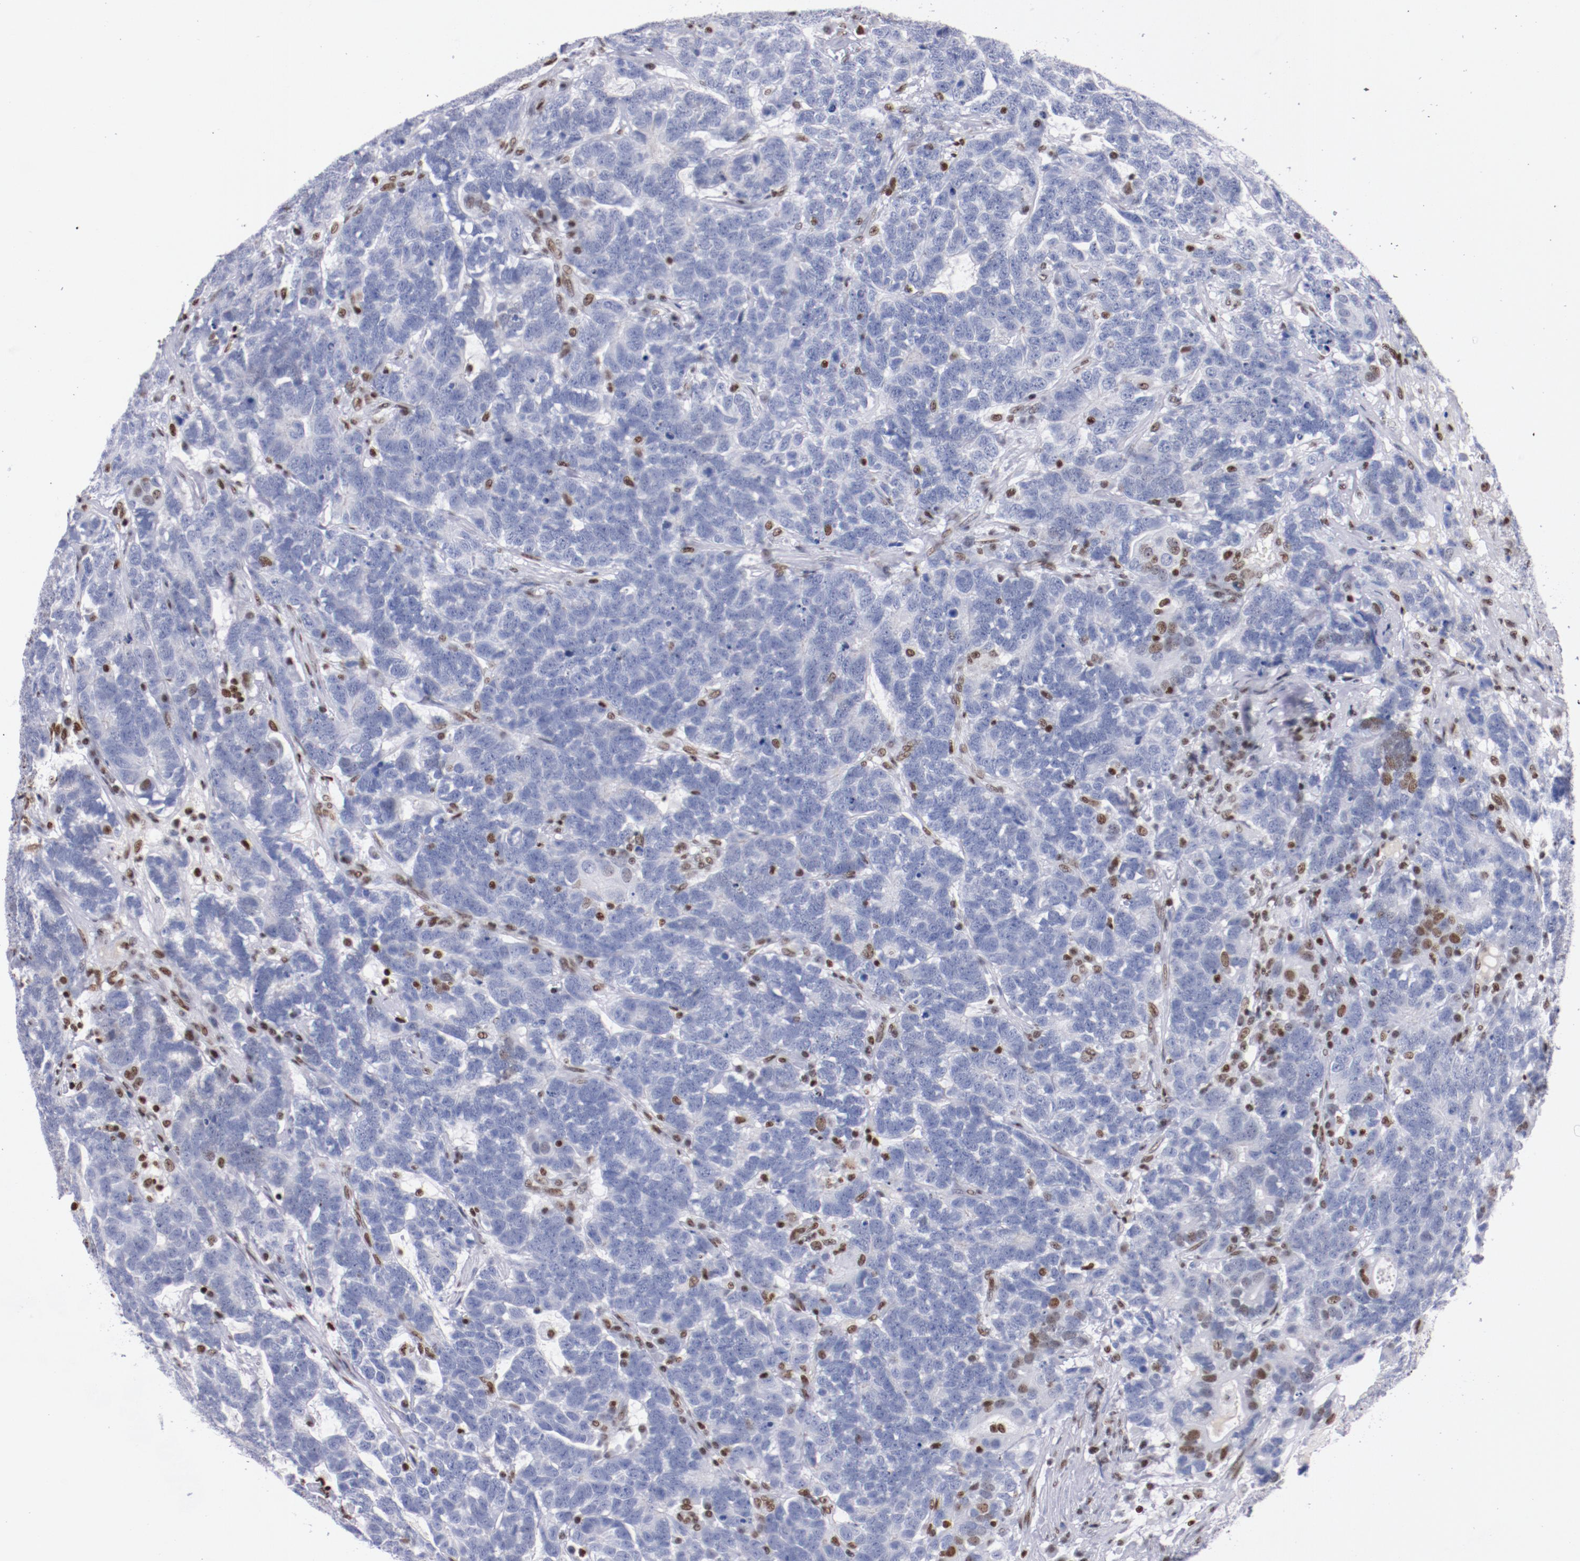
{"staining": {"intensity": "negative", "quantity": "none", "location": "none"}, "tissue": "testis cancer", "cell_type": "Tumor cells", "image_type": "cancer", "snomed": [{"axis": "morphology", "description": "Carcinoma, Embryonal, NOS"}, {"axis": "topography", "description": "Testis"}], "caption": "The photomicrograph demonstrates no significant expression in tumor cells of testis cancer.", "gene": "IFI16", "patient": {"sex": "male", "age": 26}}